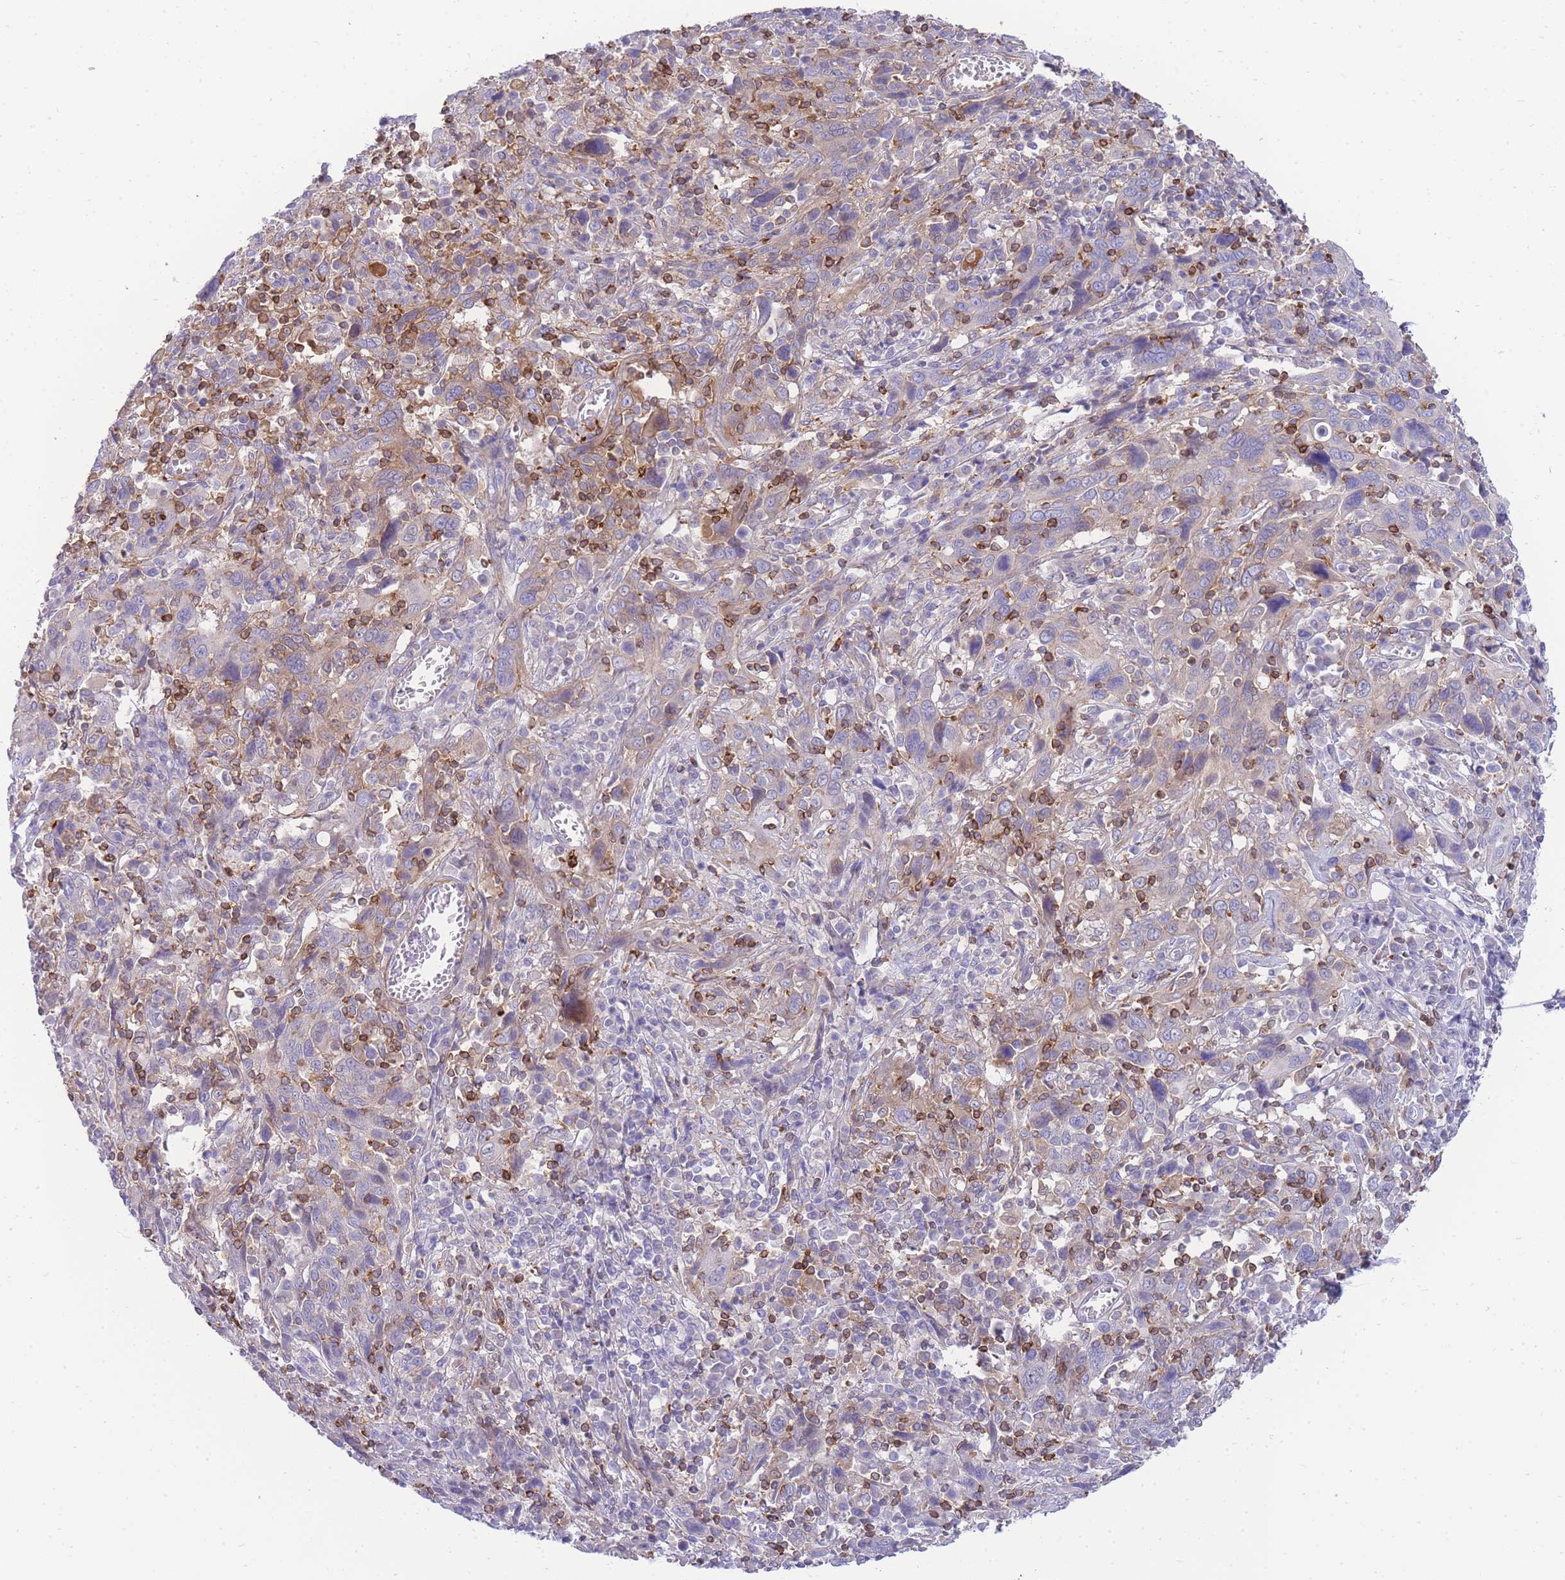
{"staining": {"intensity": "weak", "quantity": "<25%", "location": "cytoplasmic/membranous"}, "tissue": "cervical cancer", "cell_type": "Tumor cells", "image_type": "cancer", "snomed": [{"axis": "morphology", "description": "Squamous cell carcinoma, NOS"}, {"axis": "topography", "description": "Cervix"}], "caption": "High power microscopy image of an immunohistochemistry histopathology image of squamous cell carcinoma (cervical), revealing no significant expression in tumor cells.", "gene": "FBN3", "patient": {"sex": "female", "age": 46}}